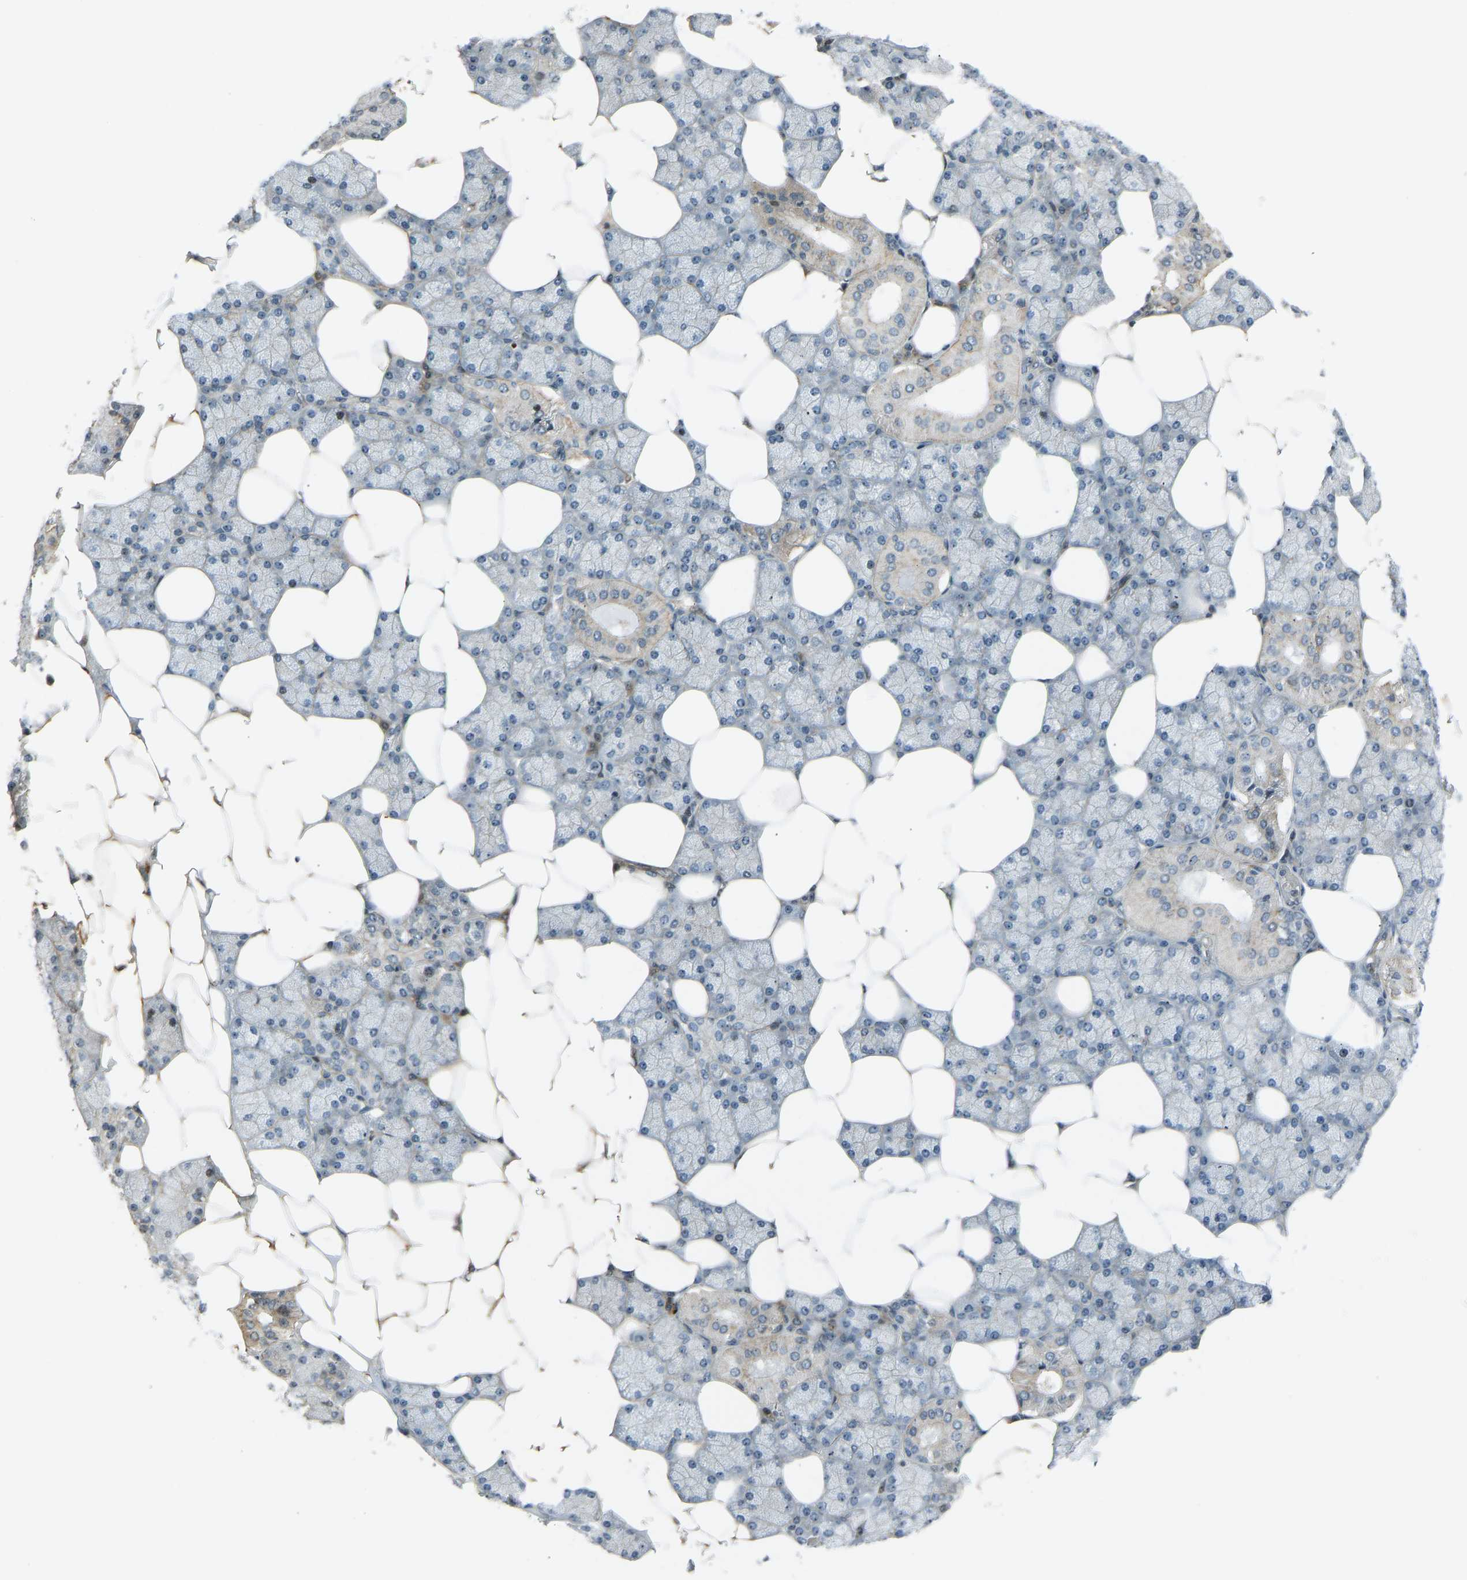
{"staining": {"intensity": "moderate", "quantity": "25%-75%", "location": "cytoplasmic/membranous,nuclear"}, "tissue": "salivary gland", "cell_type": "Glandular cells", "image_type": "normal", "snomed": [{"axis": "morphology", "description": "Normal tissue, NOS"}, {"axis": "topography", "description": "Salivary gland"}], "caption": "Immunohistochemistry (IHC) of benign salivary gland displays medium levels of moderate cytoplasmic/membranous,nuclear positivity in approximately 25%-75% of glandular cells.", "gene": "SVOPL", "patient": {"sex": "male", "age": 62}}